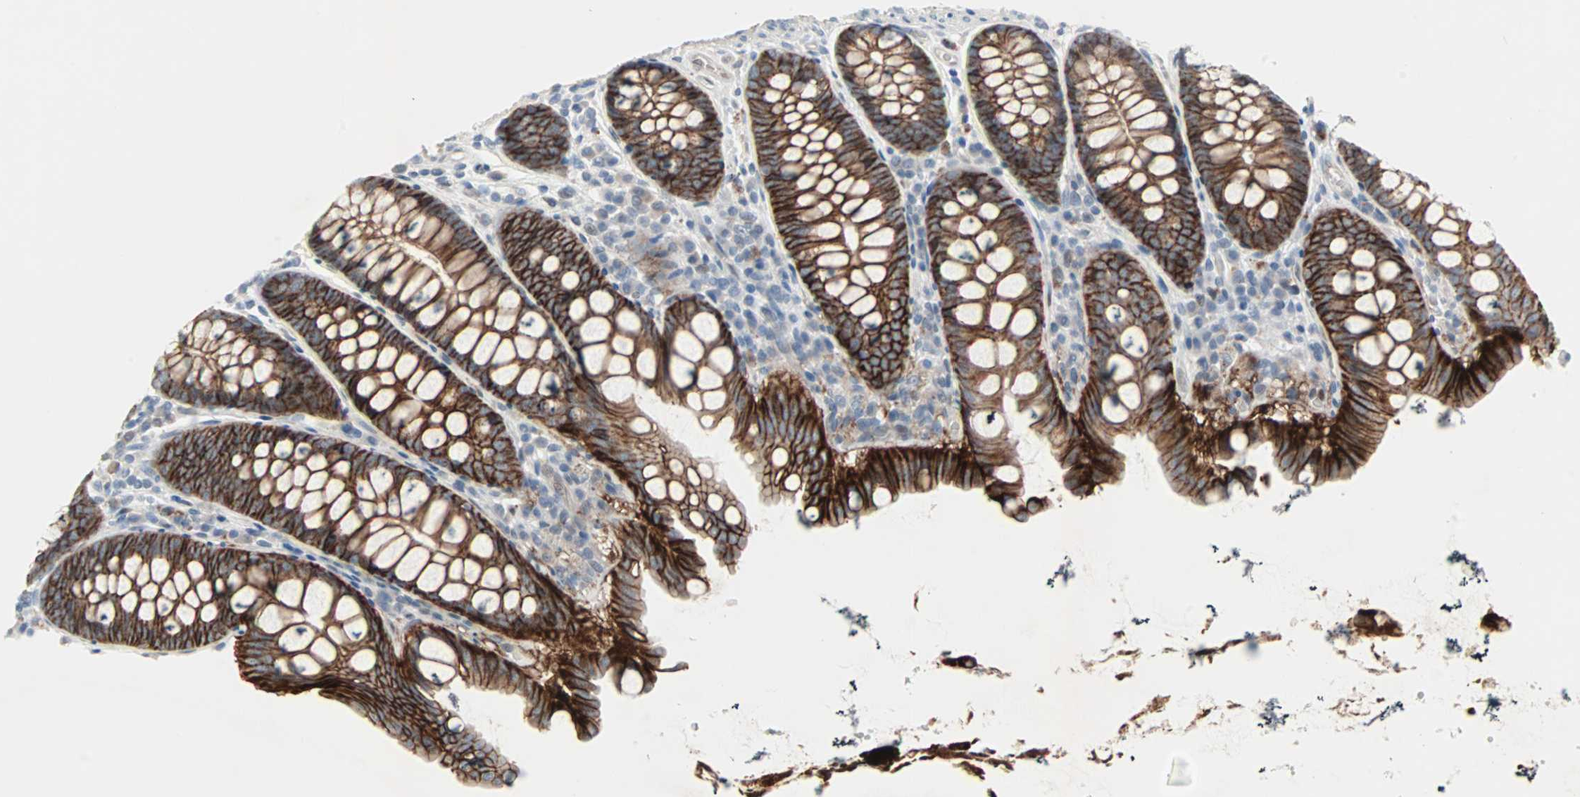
{"staining": {"intensity": "negative", "quantity": "none", "location": "none"}, "tissue": "colon", "cell_type": "Endothelial cells", "image_type": "normal", "snomed": [{"axis": "morphology", "description": "Normal tissue, NOS"}, {"axis": "topography", "description": "Colon"}], "caption": "Immunohistochemistry (IHC) image of unremarkable human colon stained for a protein (brown), which exhibits no staining in endothelial cells. The staining was performed using DAB (3,3'-diaminobenzidine) to visualize the protein expression in brown, while the nuclei were stained in blue with hematoxylin (Magnification: 20x).", "gene": "CAND2", "patient": {"sex": "female", "age": 61}}